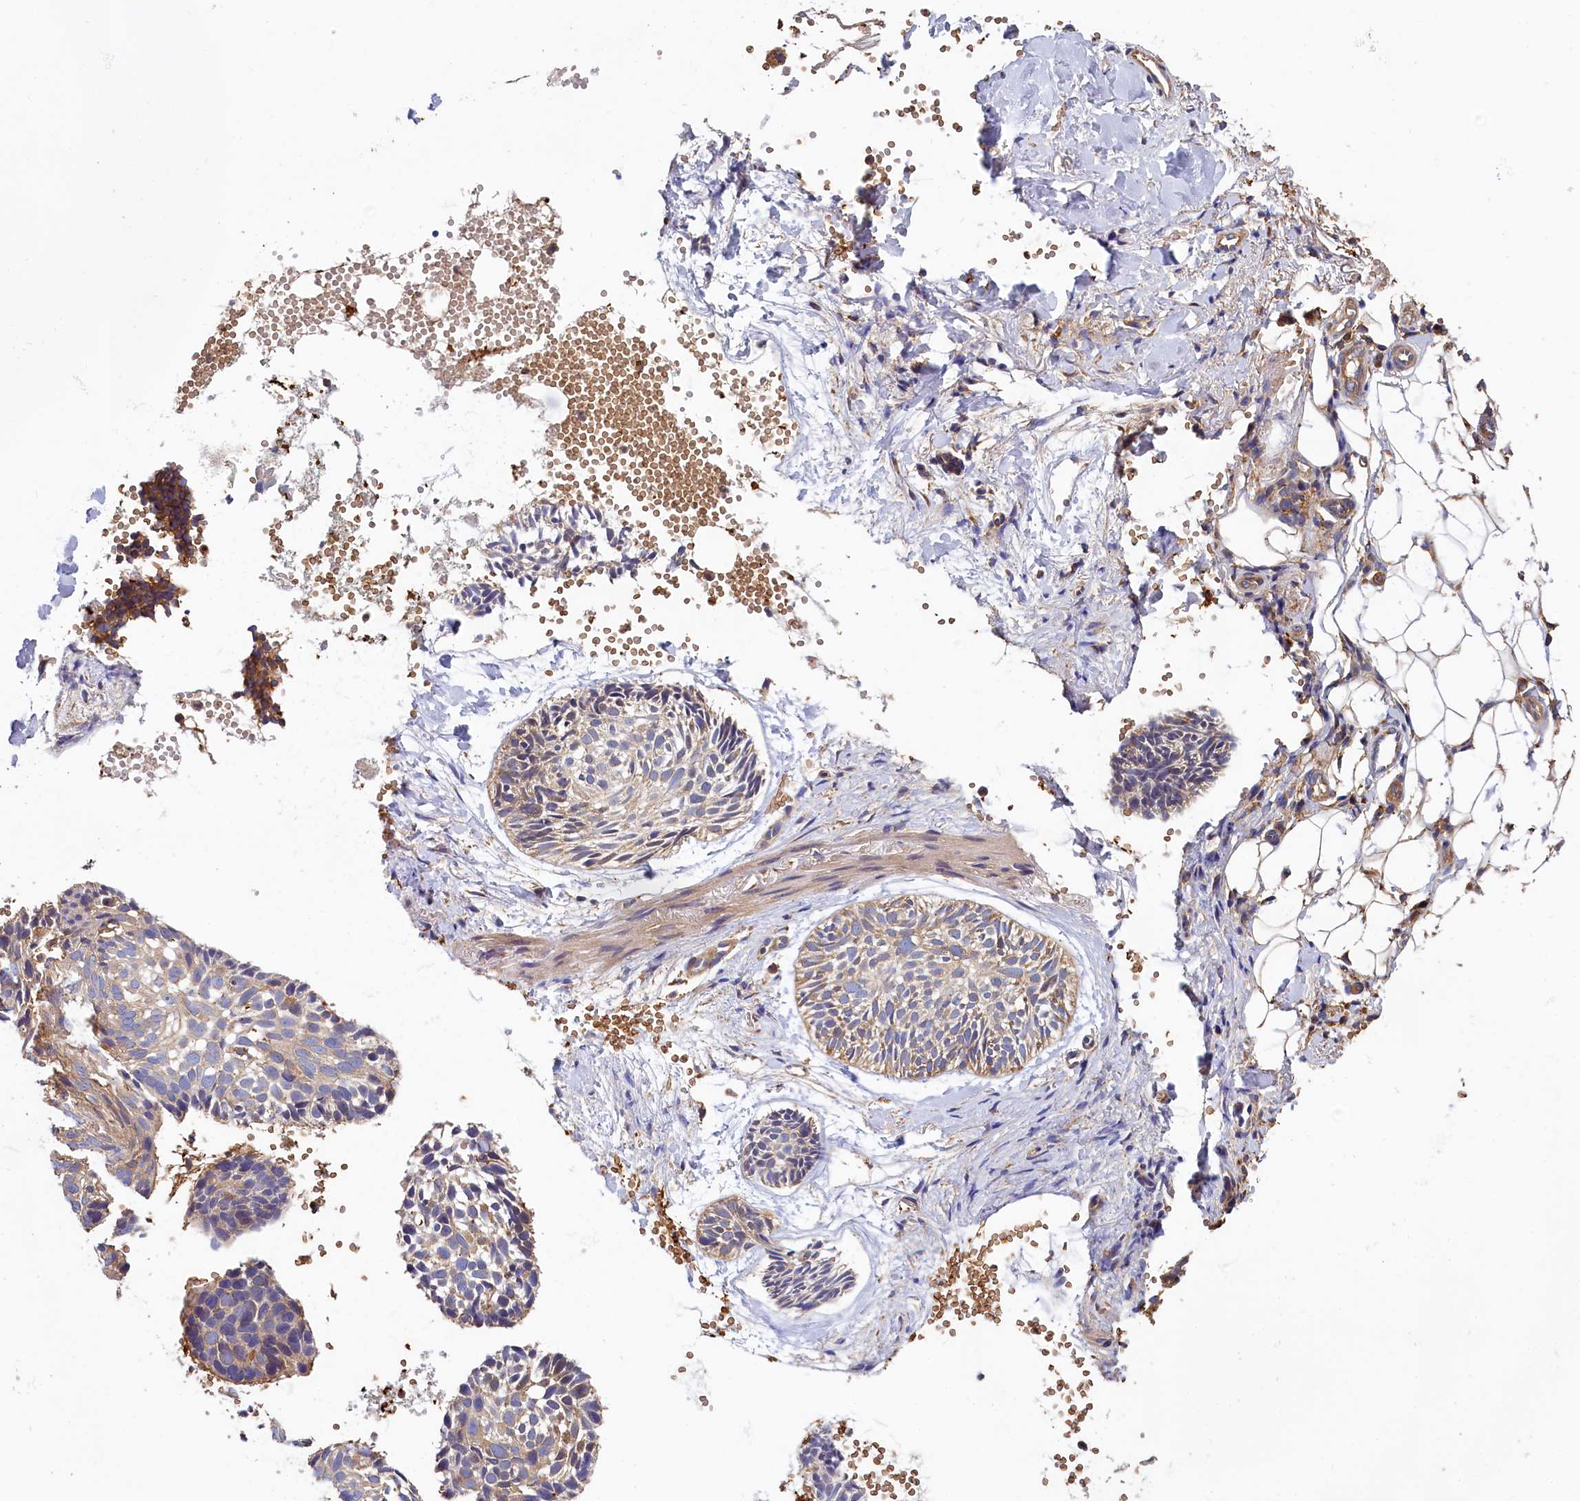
{"staining": {"intensity": "moderate", "quantity": "<25%", "location": "cytoplasmic/membranous"}, "tissue": "skin cancer", "cell_type": "Tumor cells", "image_type": "cancer", "snomed": [{"axis": "morphology", "description": "Normal tissue, NOS"}, {"axis": "morphology", "description": "Basal cell carcinoma"}, {"axis": "topography", "description": "Skin"}], "caption": "Human basal cell carcinoma (skin) stained for a protein (brown) exhibits moderate cytoplasmic/membranous positive staining in approximately <25% of tumor cells.", "gene": "PPIP5K1", "patient": {"sex": "male", "age": 66}}